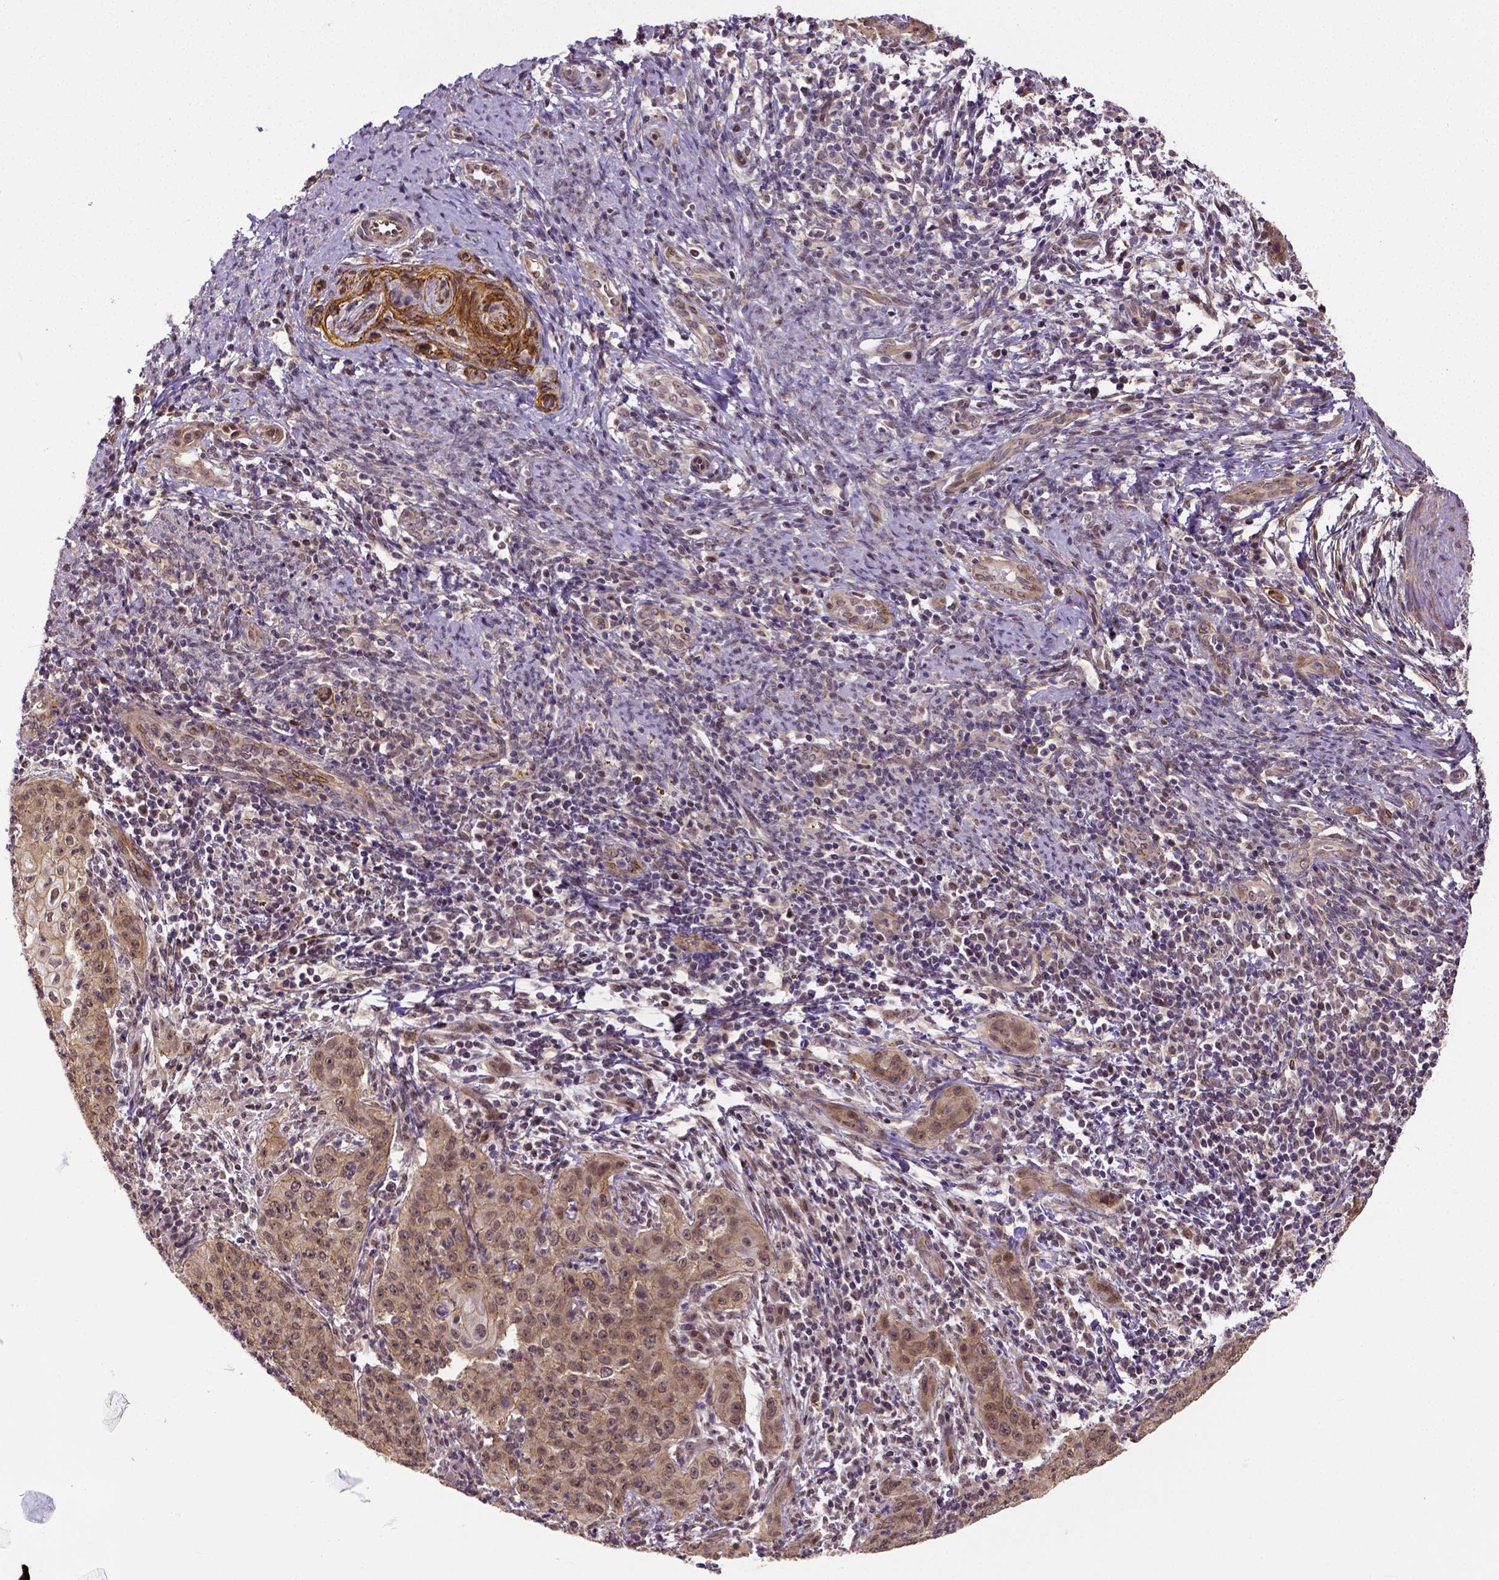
{"staining": {"intensity": "moderate", "quantity": ">75%", "location": "cytoplasmic/membranous"}, "tissue": "cervical cancer", "cell_type": "Tumor cells", "image_type": "cancer", "snomed": [{"axis": "morphology", "description": "Squamous cell carcinoma, NOS"}, {"axis": "topography", "description": "Cervix"}], "caption": "Squamous cell carcinoma (cervical) stained with a brown dye reveals moderate cytoplasmic/membranous positive staining in about >75% of tumor cells.", "gene": "DICER1", "patient": {"sex": "female", "age": 30}}